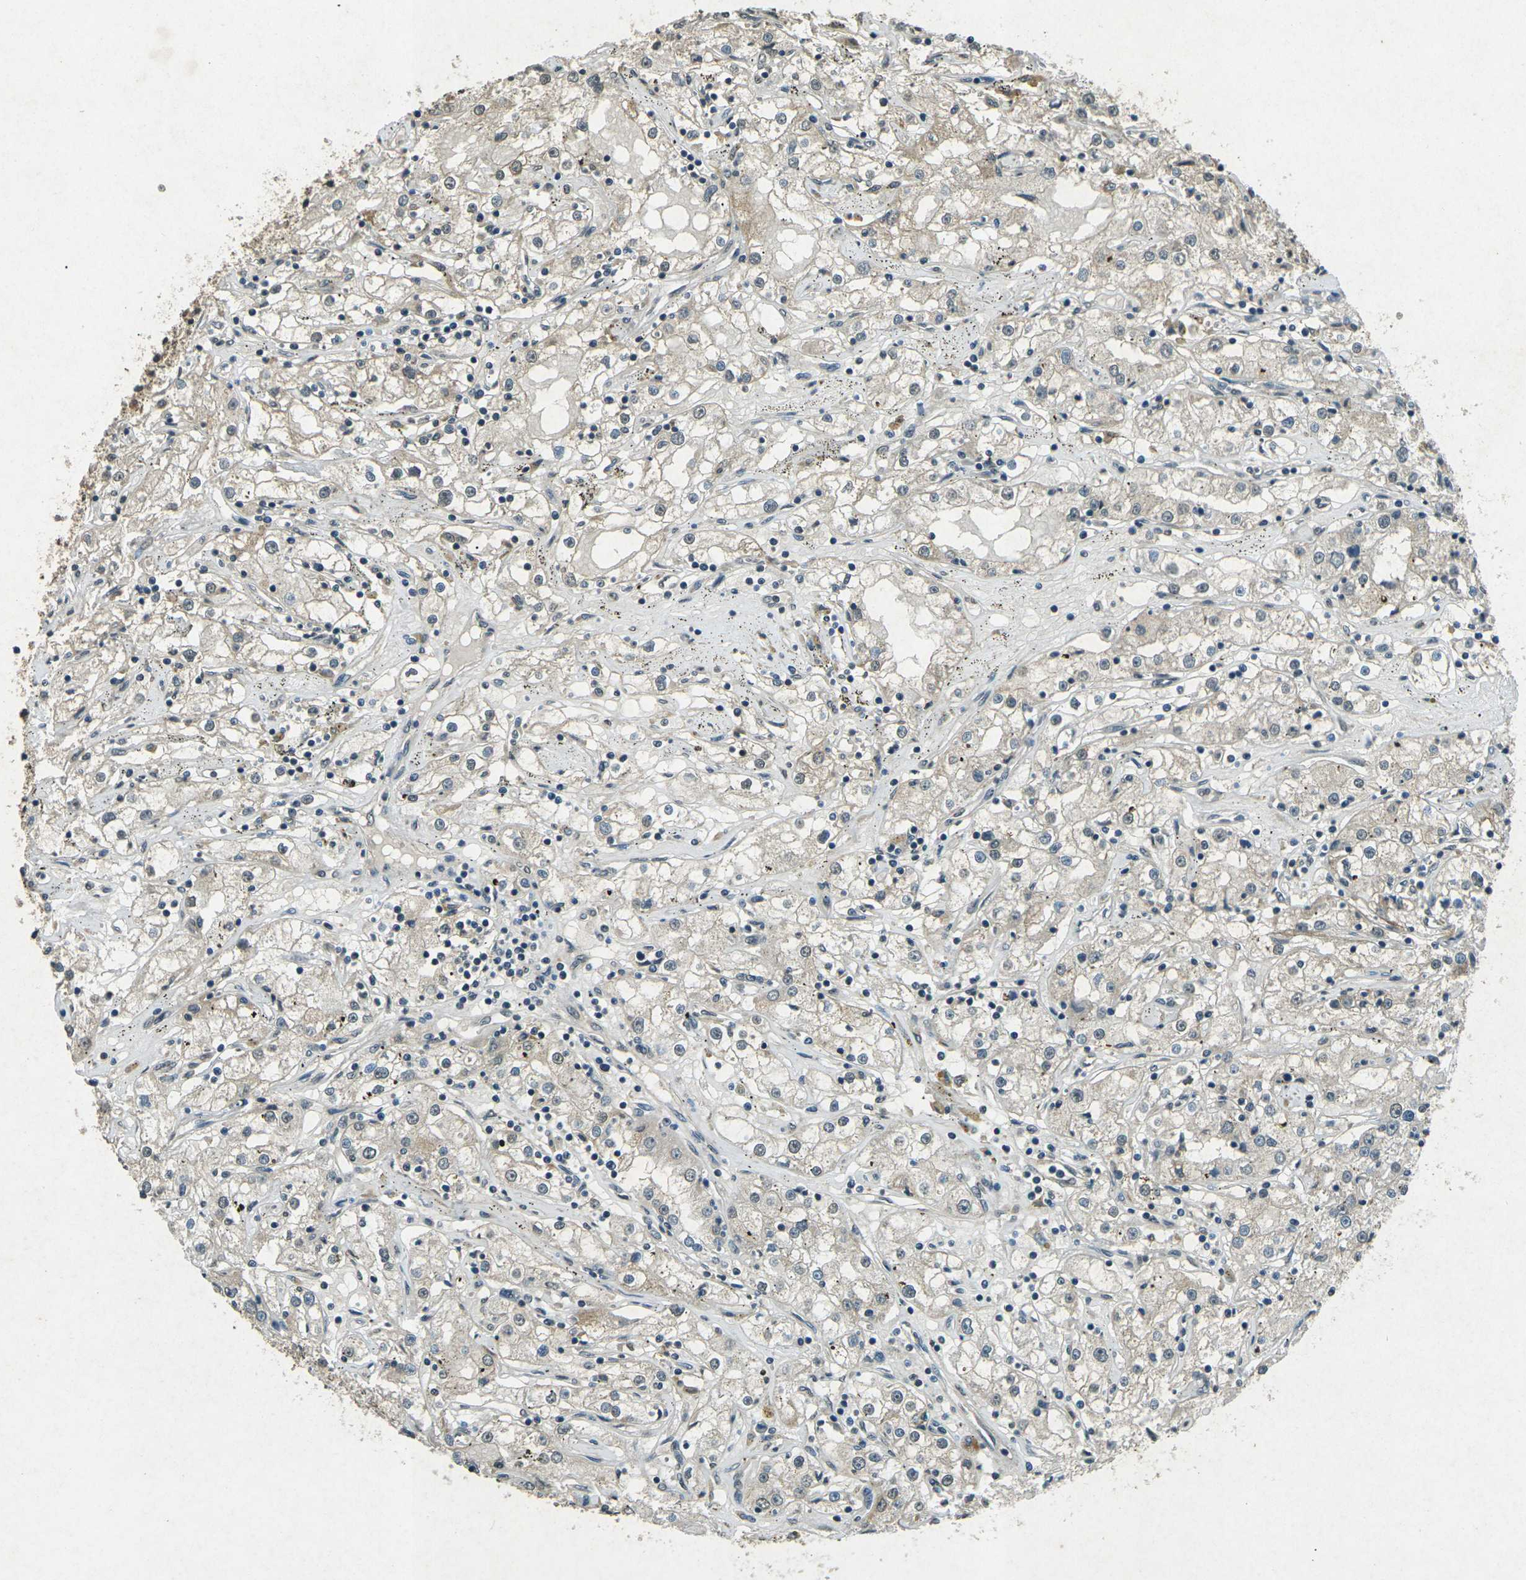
{"staining": {"intensity": "weak", "quantity": "<25%", "location": "cytoplasmic/membranous"}, "tissue": "renal cancer", "cell_type": "Tumor cells", "image_type": "cancer", "snomed": [{"axis": "morphology", "description": "Adenocarcinoma, NOS"}, {"axis": "topography", "description": "Kidney"}], "caption": "Renal cancer (adenocarcinoma) stained for a protein using immunohistochemistry (IHC) reveals no positivity tumor cells.", "gene": "PDE2A", "patient": {"sex": "male", "age": 56}}